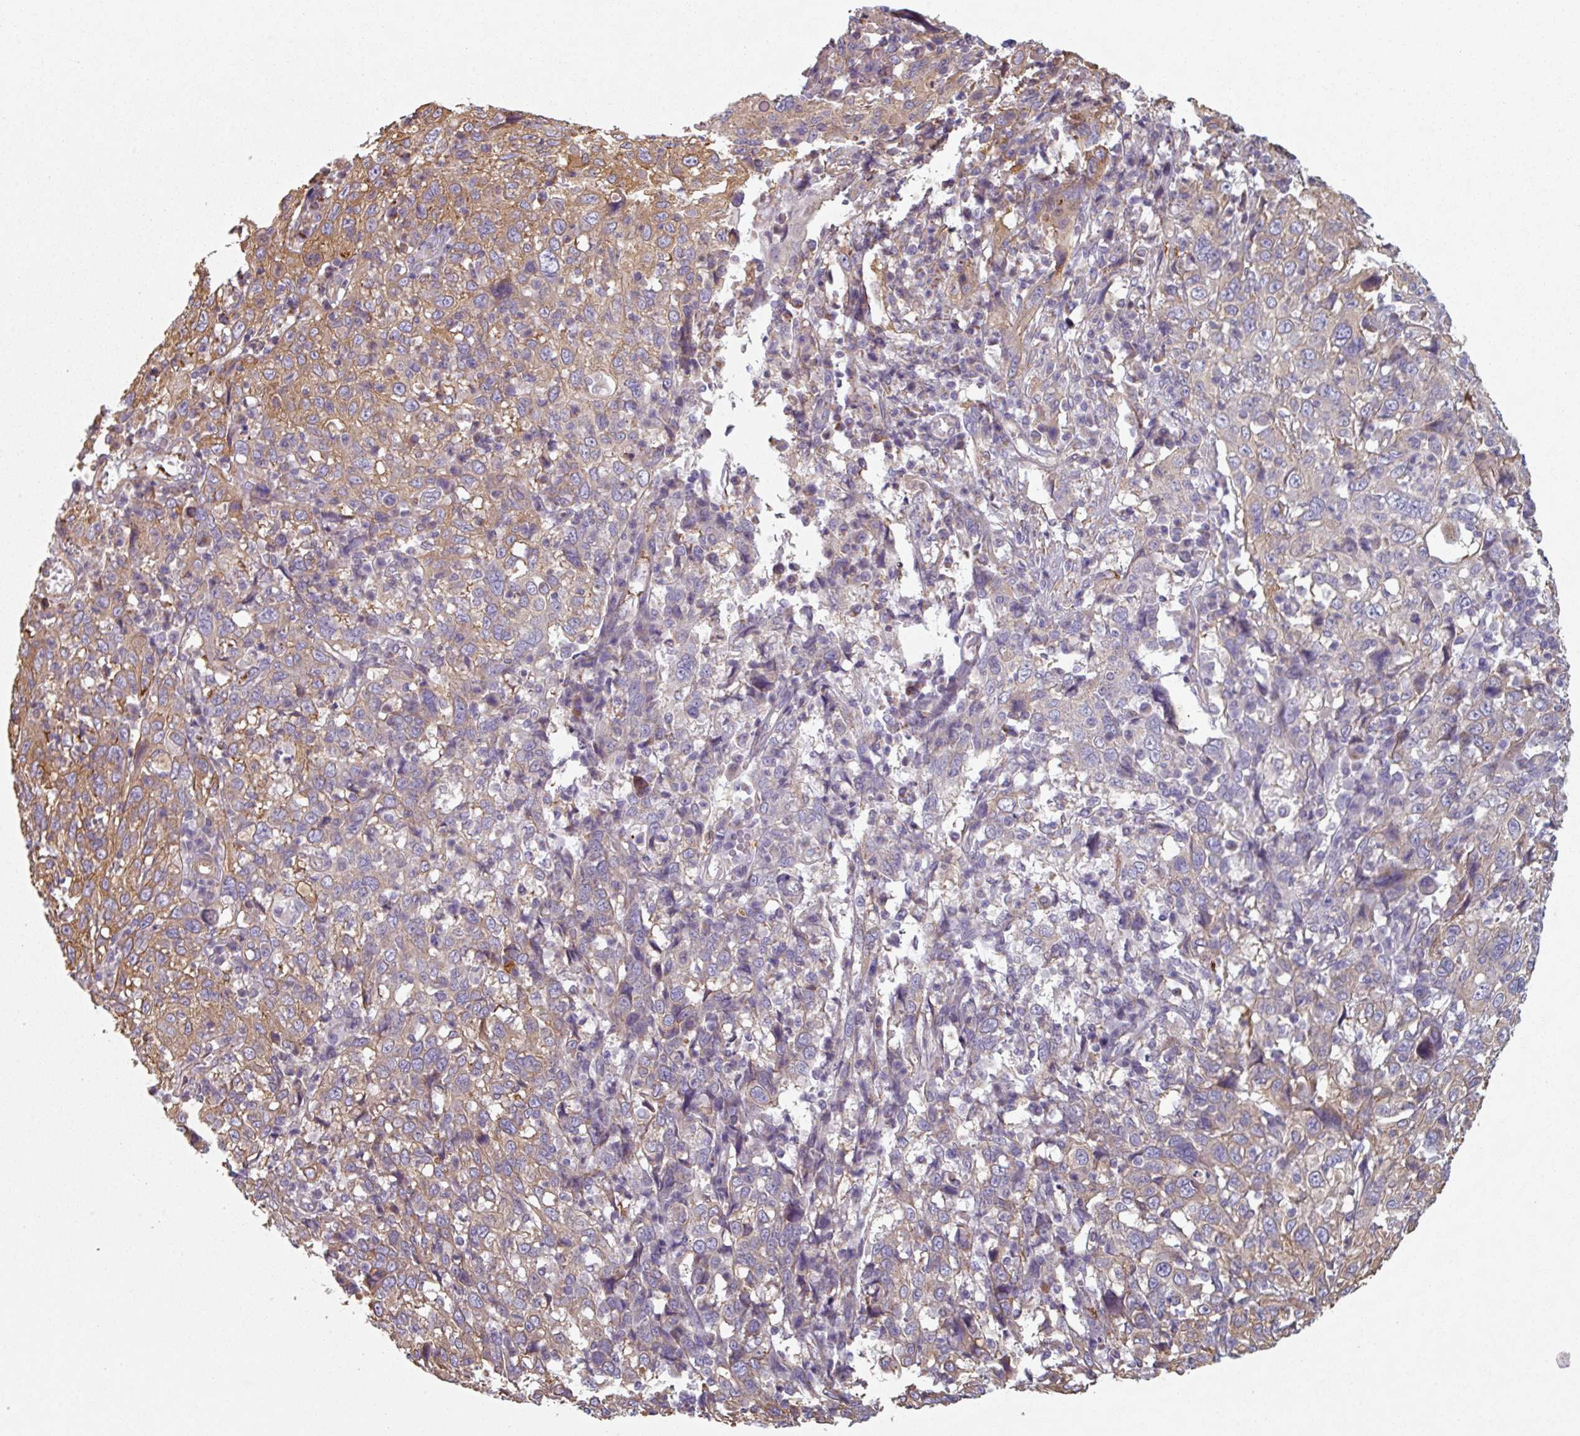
{"staining": {"intensity": "moderate", "quantity": "25%-75%", "location": "cytoplasmic/membranous"}, "tissue": "cervical cancer", "cell_type": "Tumor cells", "image_type": "cancer", "snomed": [{"axis": "morphology", "description": "Squamous cell carcinoma, NOS"}, {"axis": "topography", "description": "Cervix"}], "caption": "IHC histopathology image of neoplastic tissue: human cervical cancer stained using immunohistochemistry (IHC) exhibits medium levels of moderate protein expression localized specifically in the cytoplasmic/membranous of tumor cells, appearing as a cytoplasmic/membranous brown color.", "gene": "GSTA4", "patient": {"sex": "female", "age": 46}}